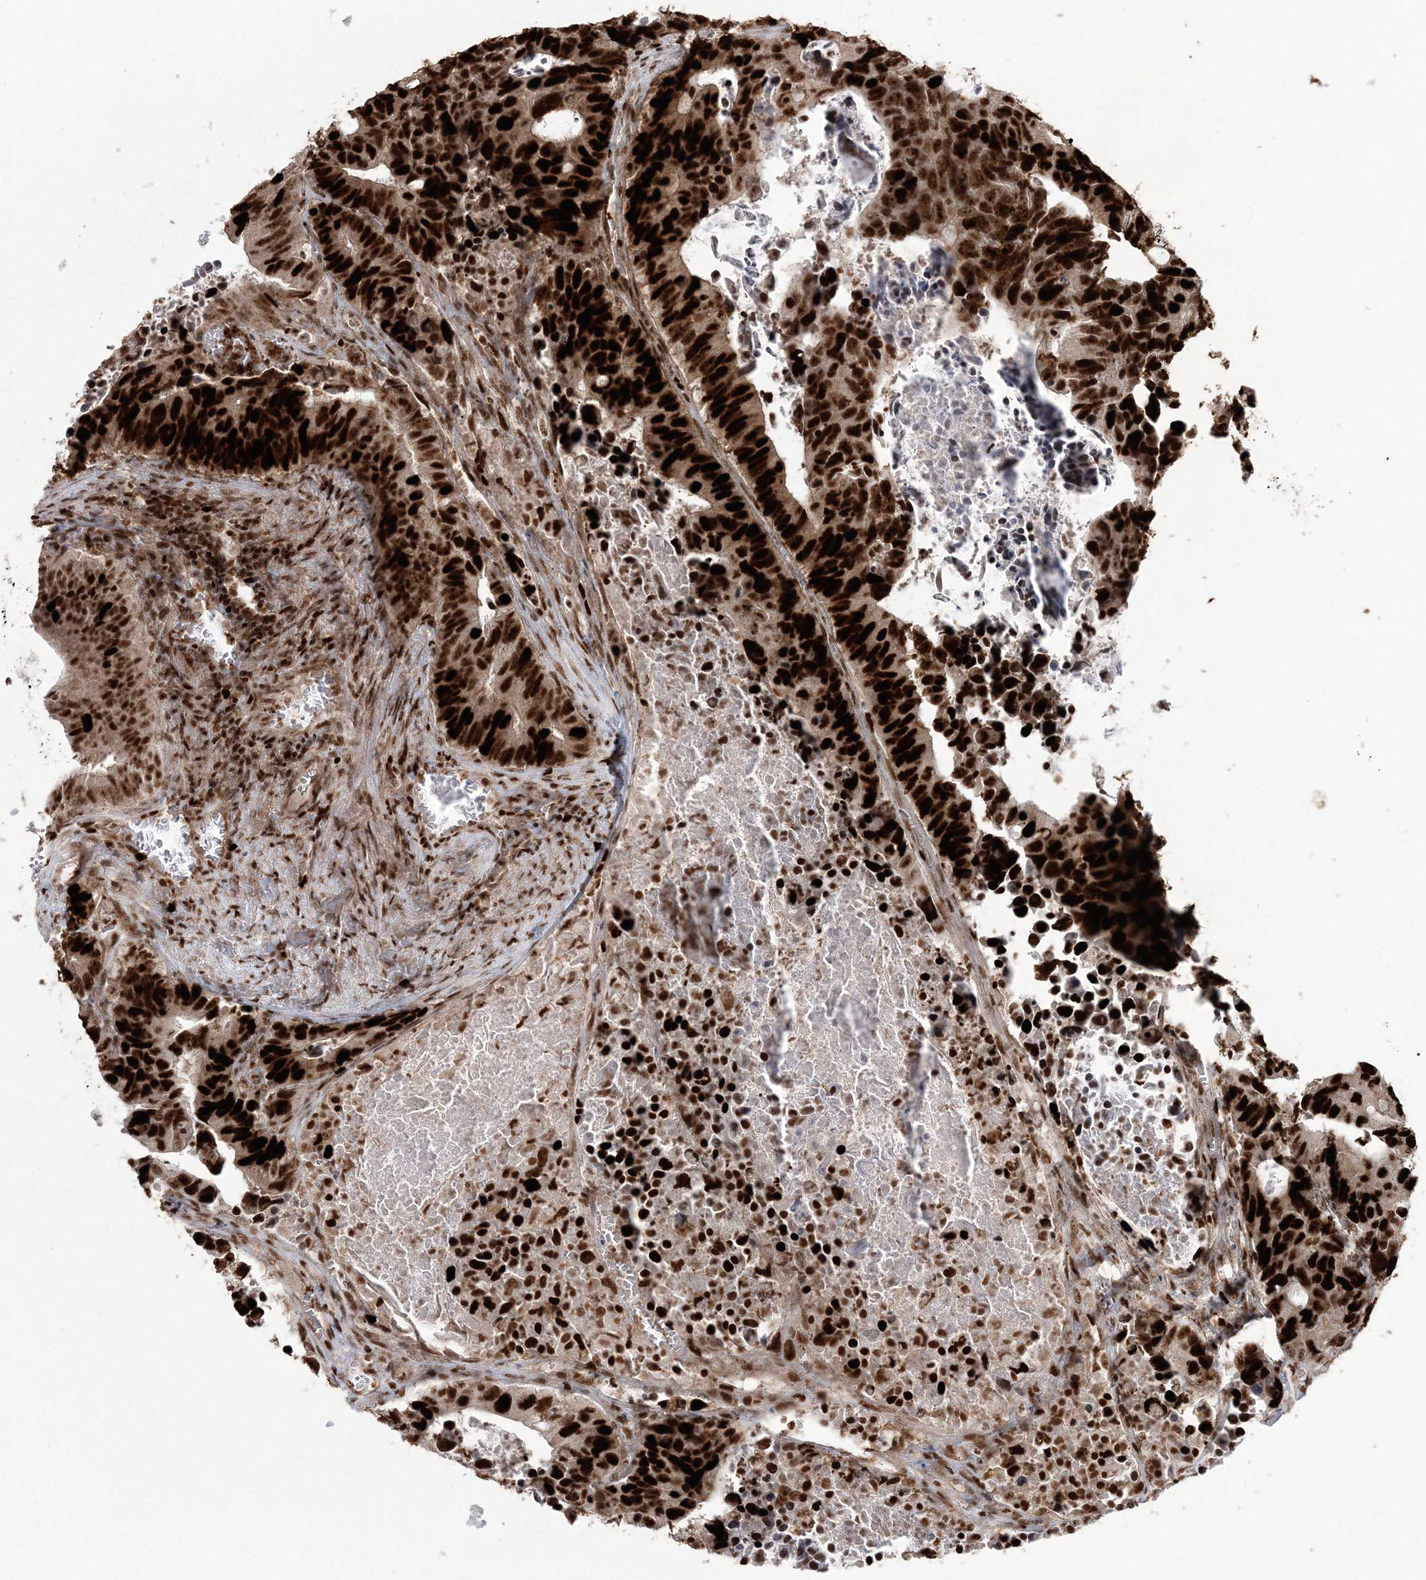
{"staining": {"intensity": "strong", "quantity": ">75%", "location": "nuclear"}, "tissue": "colorectal cancer", "cell_type": "Tumor cells", "image_type": "cancer", "snomed": [{"axis": "morphology", "description": "Adenocarcinoma, NOS"}, {"axis": "topography", "description": "Colon"}], "caption": "A photomicrograph of human colorectal cancer (adenocarcinoma) stained for a protein shows strong nuclear brown staining in tumor cells.", "gene": "LIG1", "patient": {"sex": "male", "age": 87}}